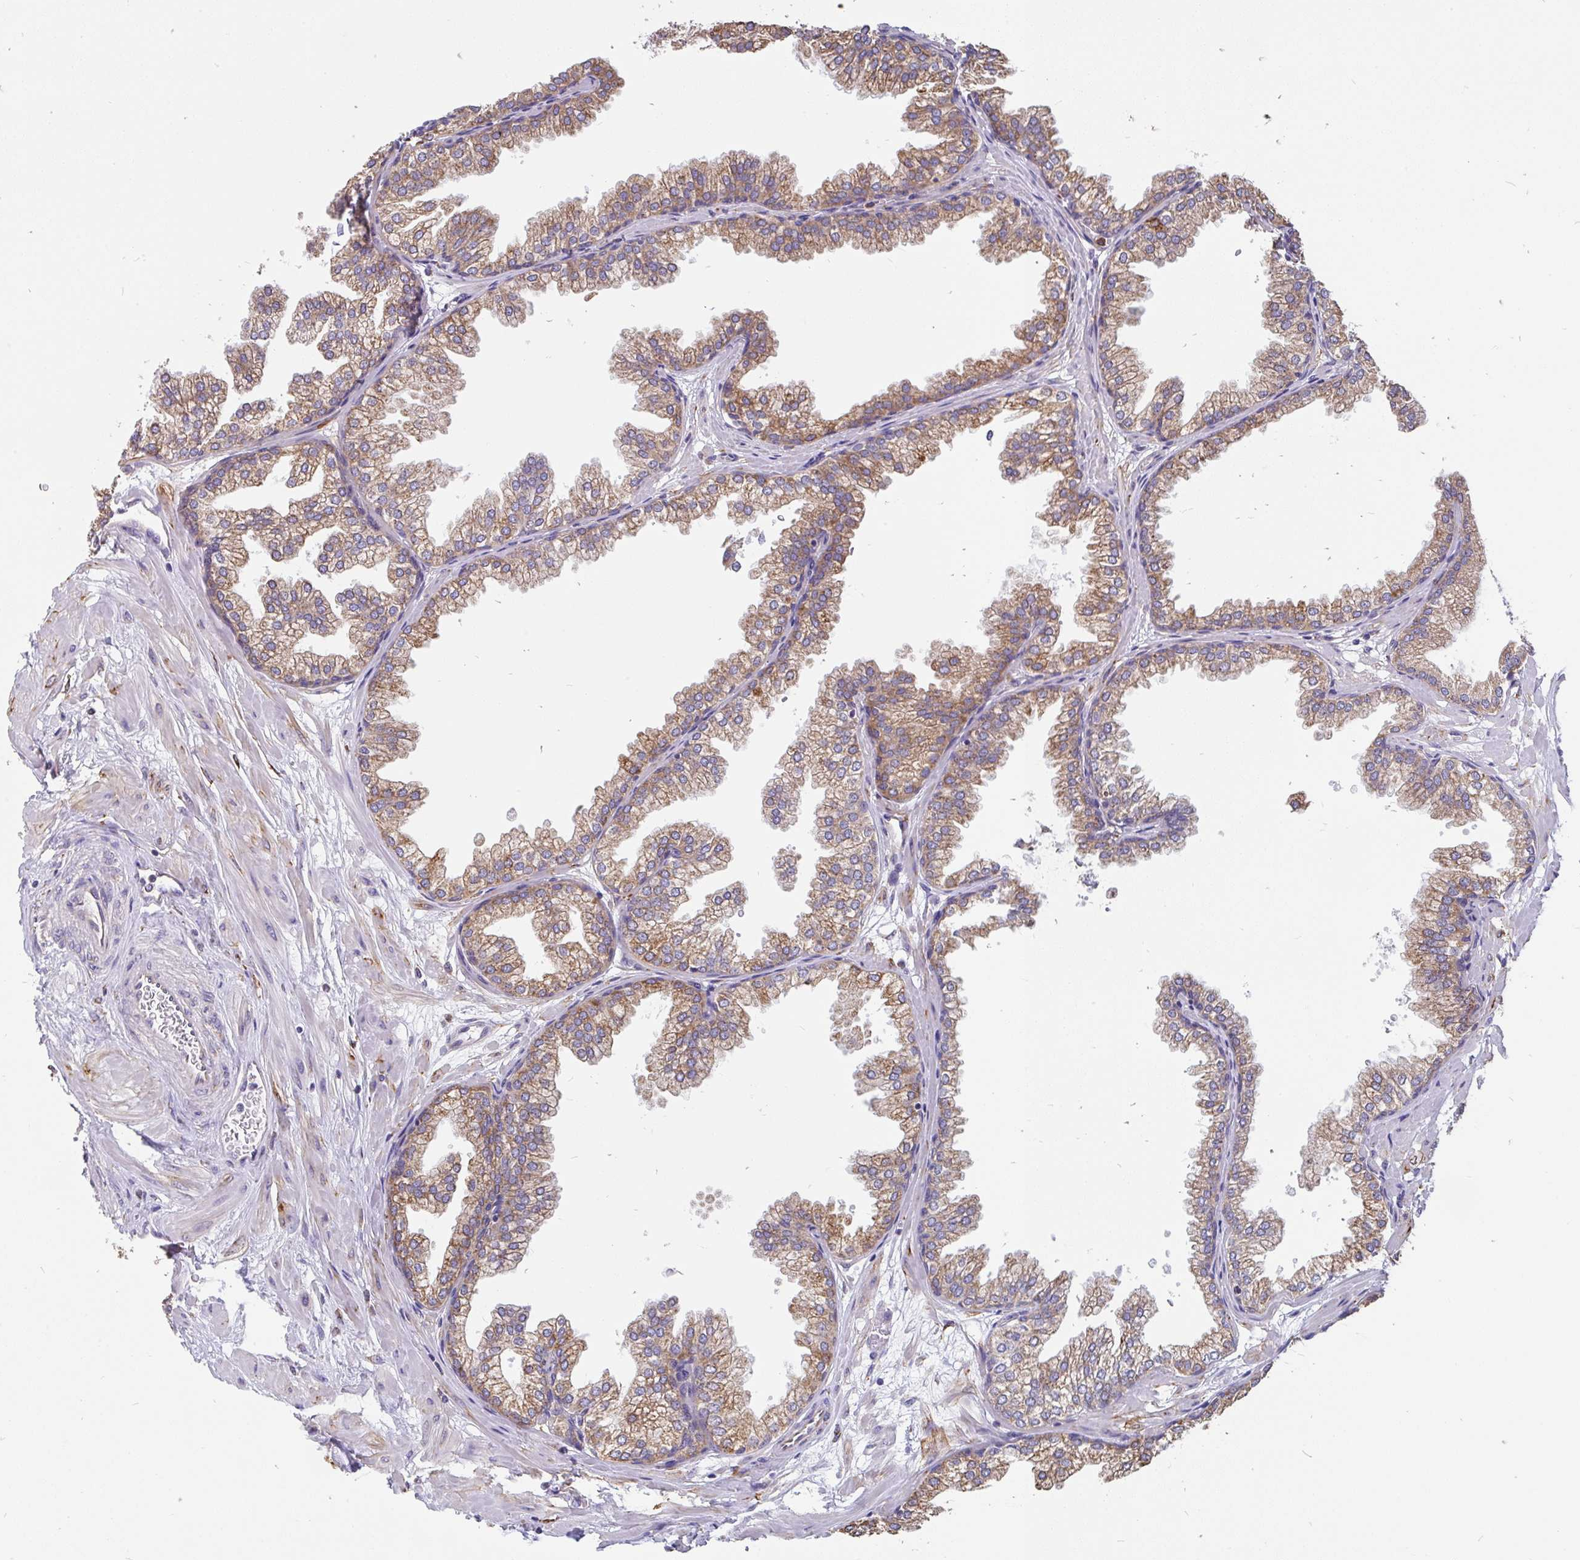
{"staining": {"intensity": "moderate", "quantity": "25%-75%", "location": "cytoplasmic/membranous"}, "tissue": "prostate", "cell_type": "Glandular cells", "image_type": "normal", "snomed": [{"axis": "morphology", "description": "Normal tissue, NOS"}, {"axis": "topography", "description": "Prostate"}], "caption": "Normal prostate was stained to show a protein in brown. There is medium levels of moderate cytoplasmic/membranous positivity in about 25%-75% of glandular cells.", "gene": "EML5", "patient": {"sex": "male", "age": 37}}